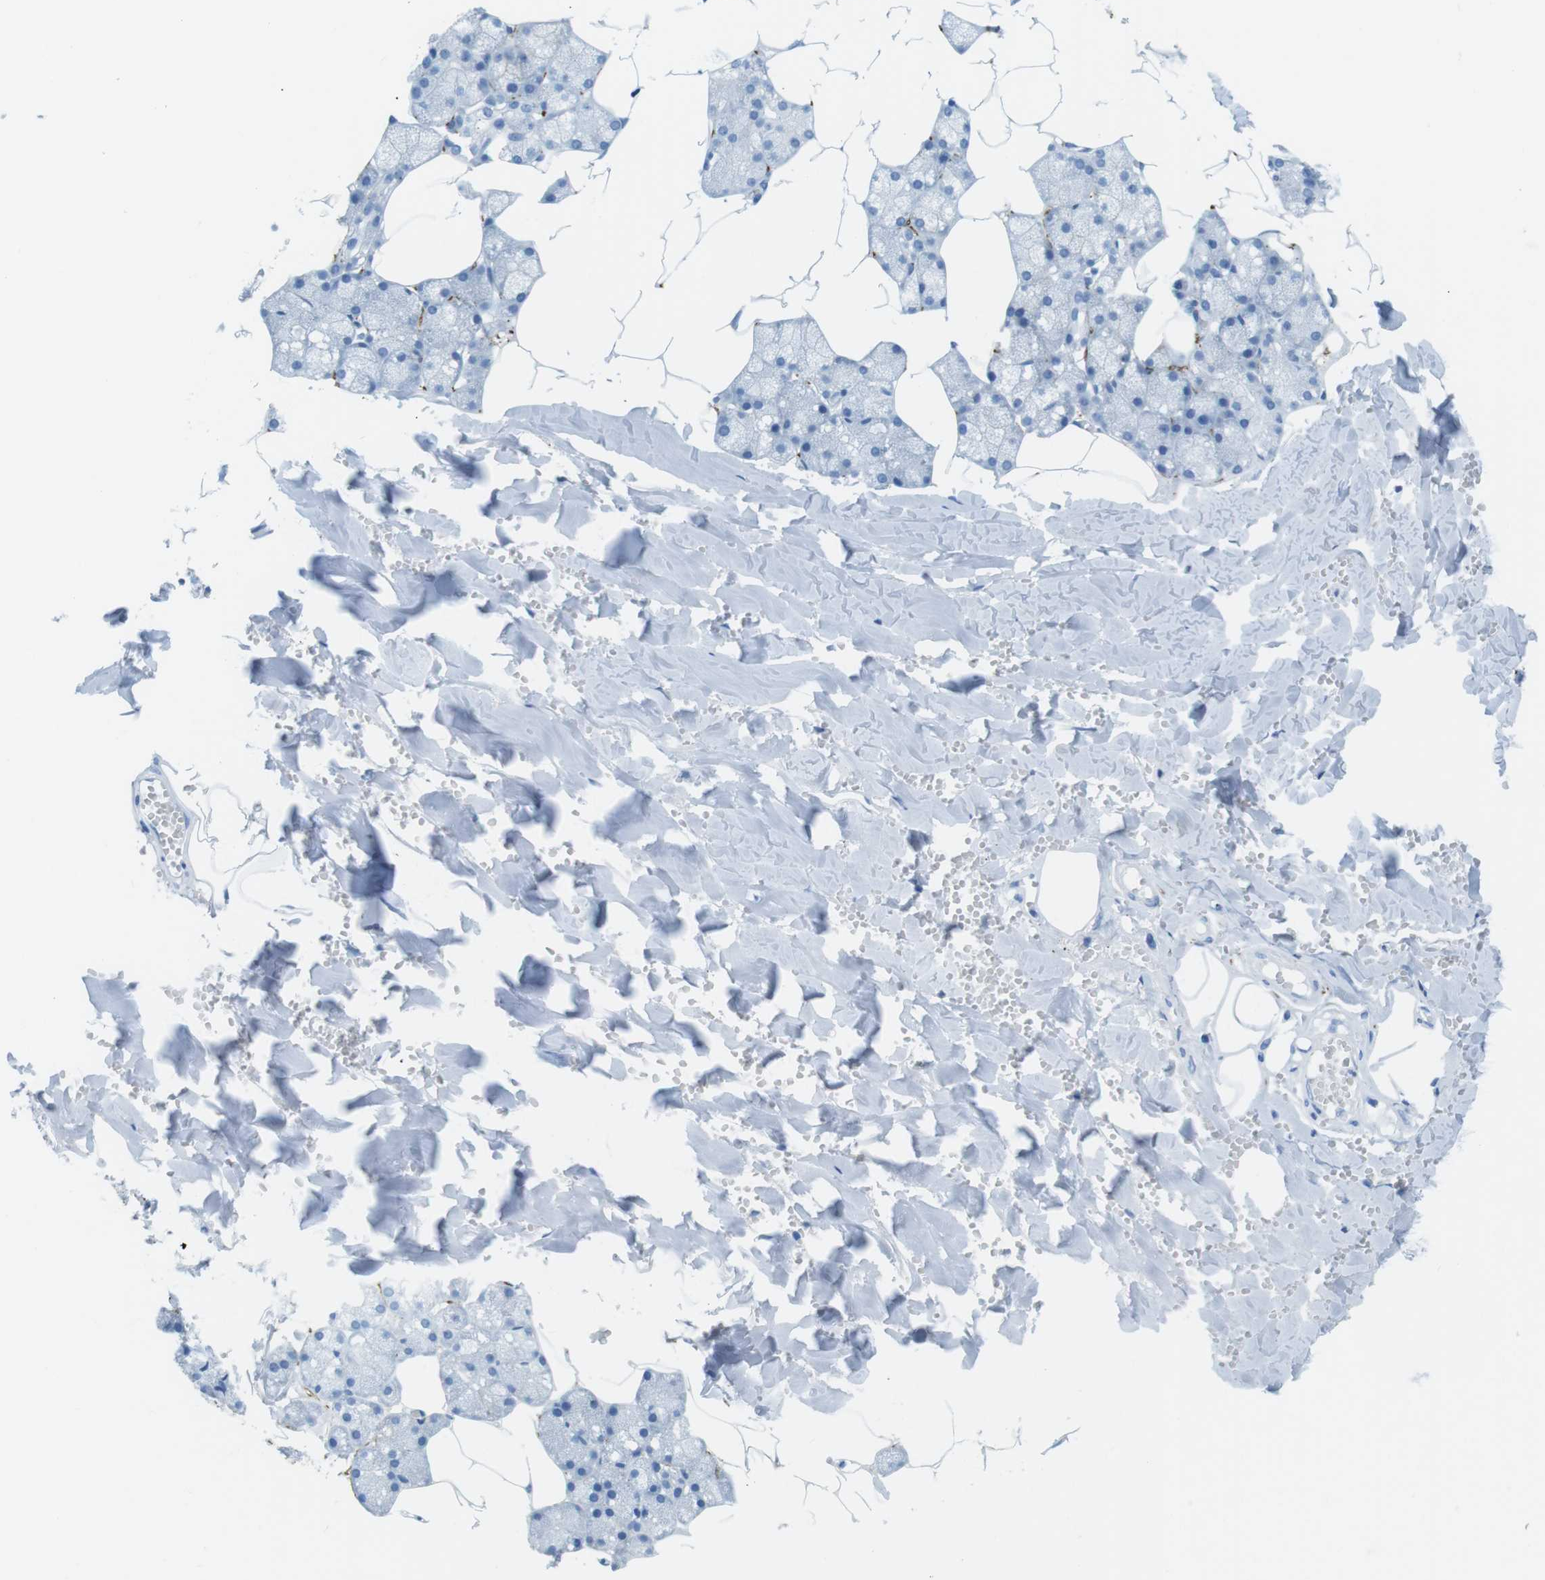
{"staining": {"intensity": "negative", "quantity": "none", "location": "none"}, "tissue": "salivary gland", "cell_type": "Glandular cells", "image_type": "normal", "snomed": [{"axis": "morphology", "description": "Normal tissue, NOS"}, {"axis": "topography", "description": "Salivary gland"}], "caption": "This is an immunohistochemistry micrograph of unremarkable human salivary gland. There is no positivity in glandular cells.", "gene": "GAP43", "patient": {"sex": "male", "age": 62}}